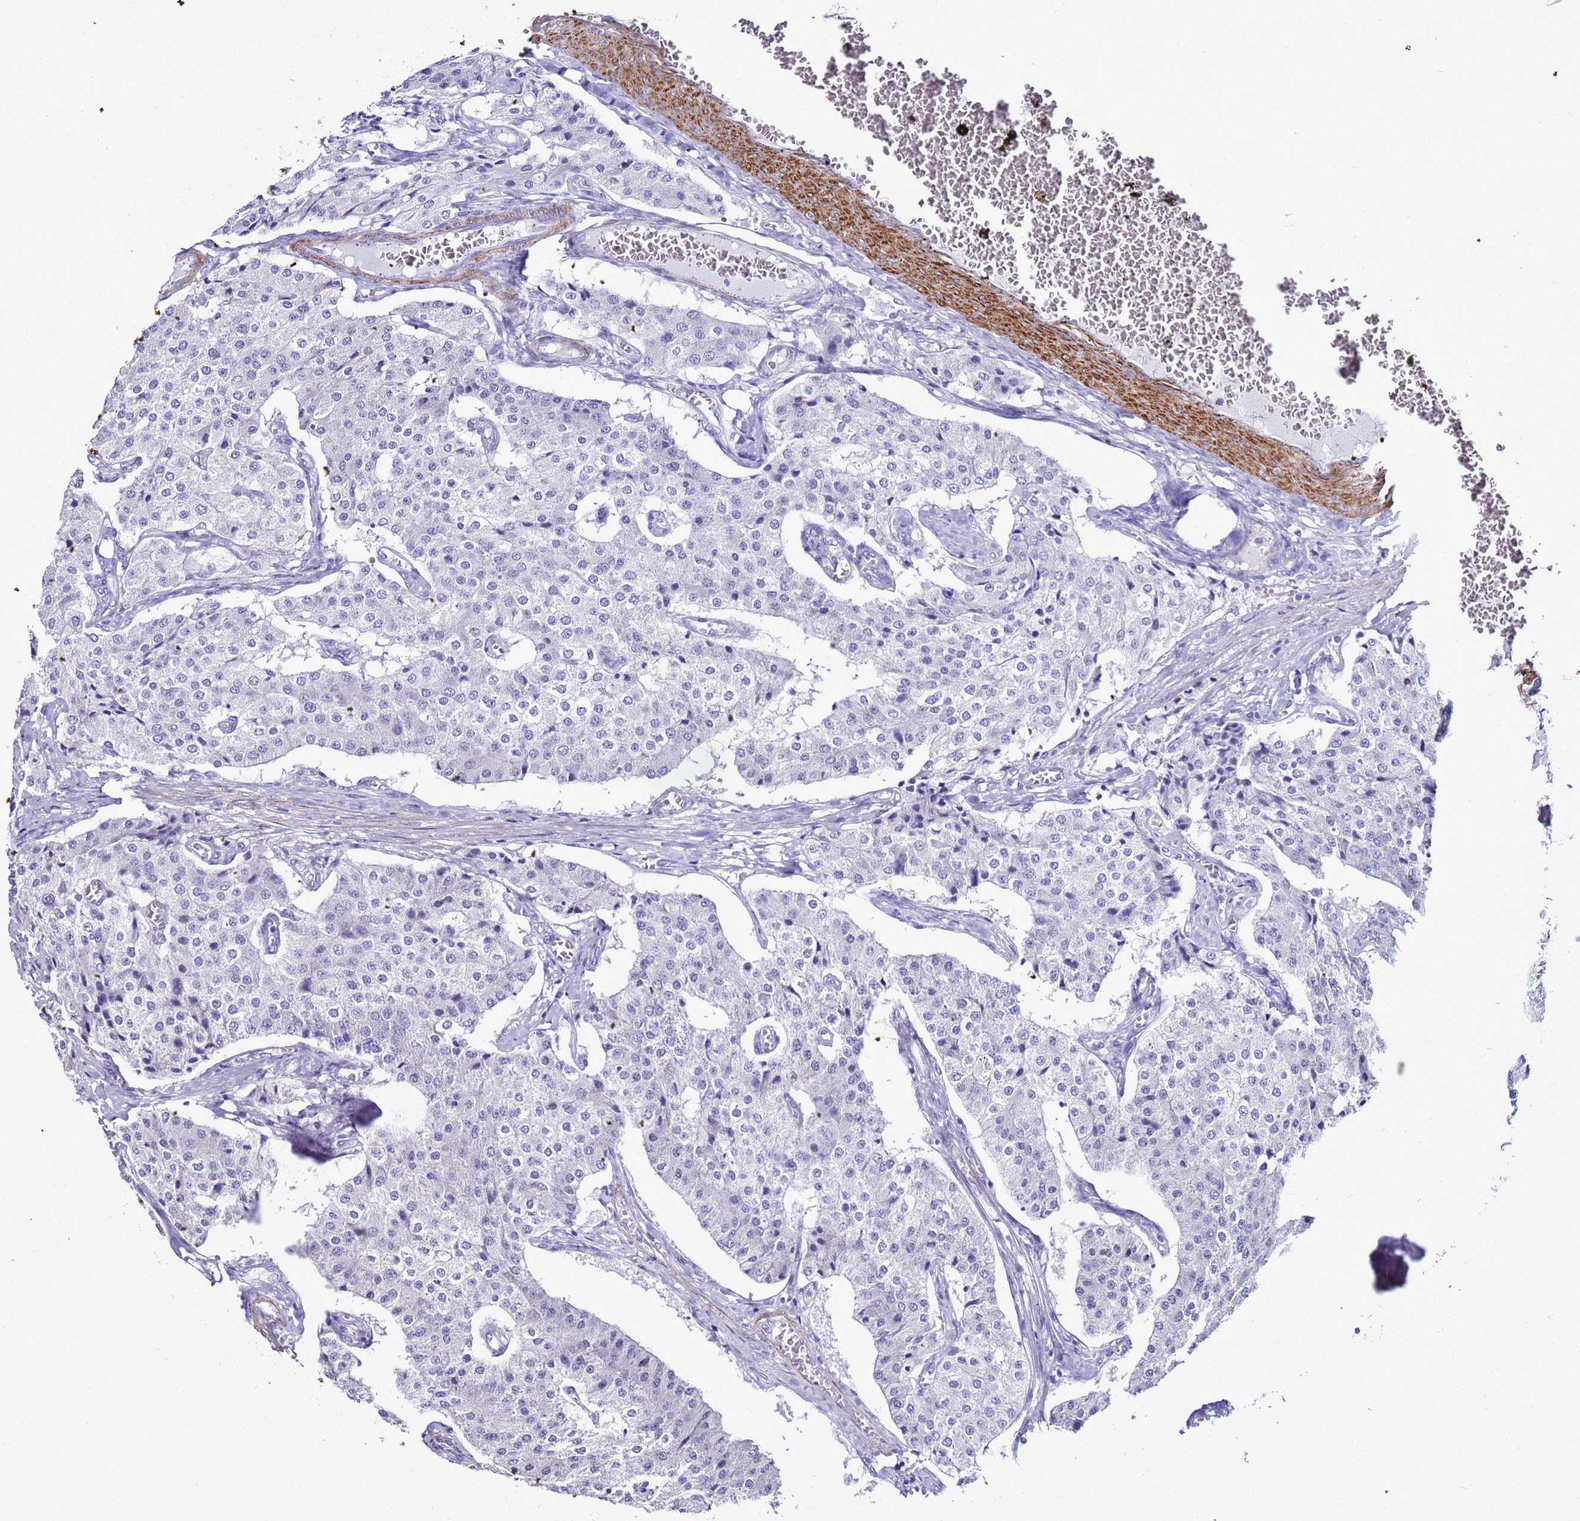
{"staining": {"intensity": "negative", "quantity": "none", "location": "none"}, "tissue": "carcinoid", "cell_type": "Tumor cells", "image_type": "cancer", "snomed": [{"axis": "morphology", "description": "Carcinoid, malignant, NOS"}, {"axis": "topography", "description": "Colon"}], "caption": "Tumor cells are negative for protein expression in human carcinoid (malignant).", "gene": "LCMT1", "patient": {"sex": "female", "age": 52}}